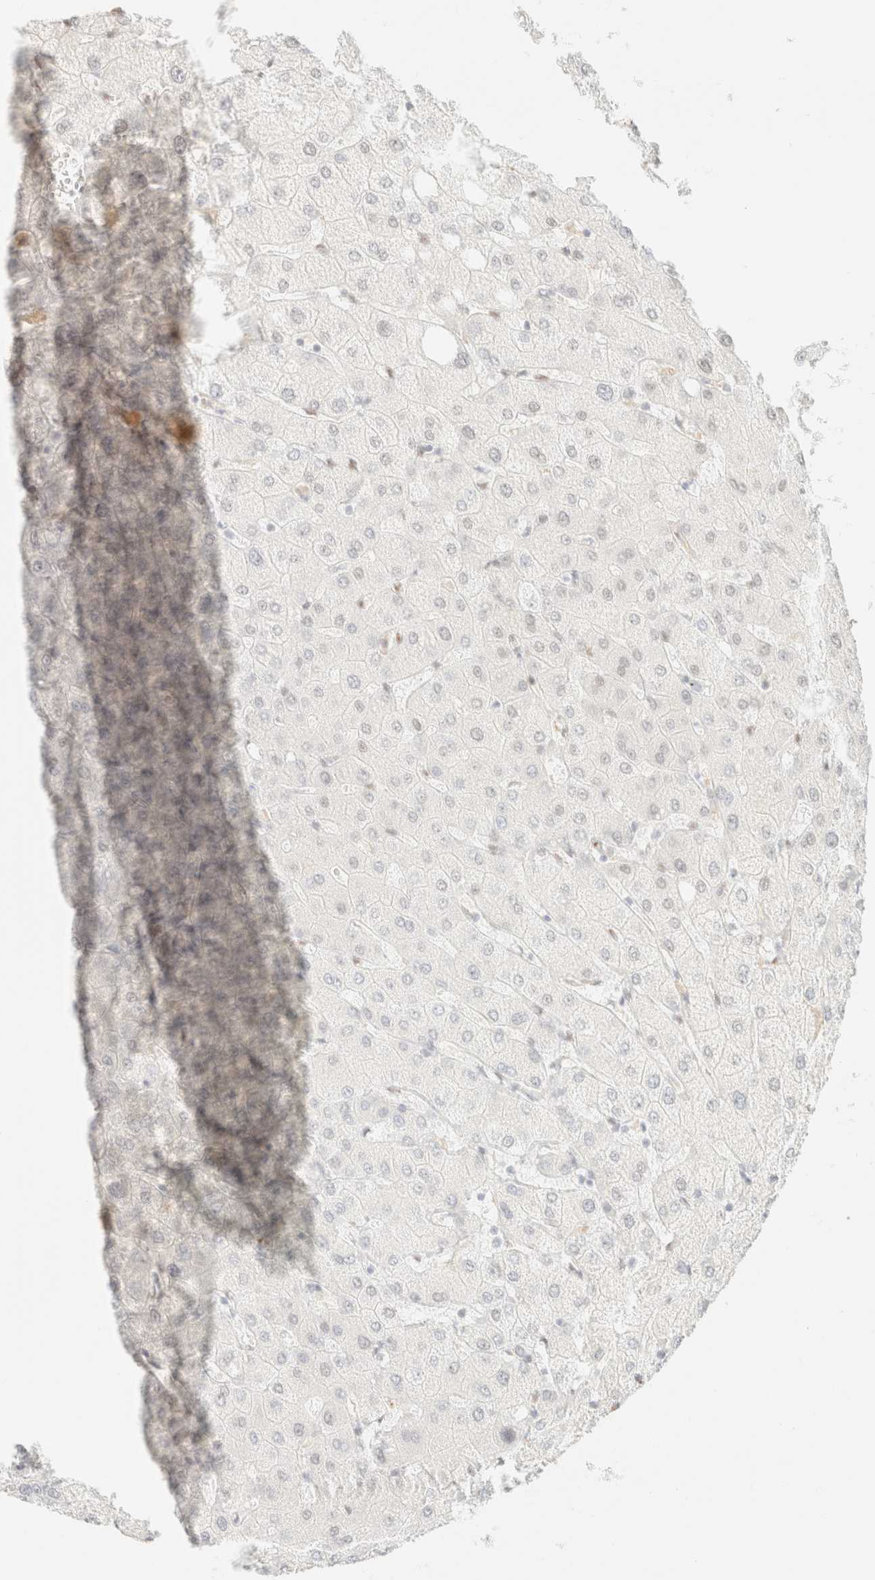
{"staining": {"intensity": "negative", "quantity": "none", "location": "none"}, "tissue": "liver", "cell_type": "Cholangiocytes", "image_type": "normal", "snomed": [{"axis": "morphology", "description": "Normal tissue, NOS"}, {"axis": "topography", "description": "Liver"}], "caption": "Immunohistochemistry of unremarkable human liver reveals no staining in cholangiocytes.", "gene": "ZSCAN18", "patient": {"sex": "female", "age": 54}}